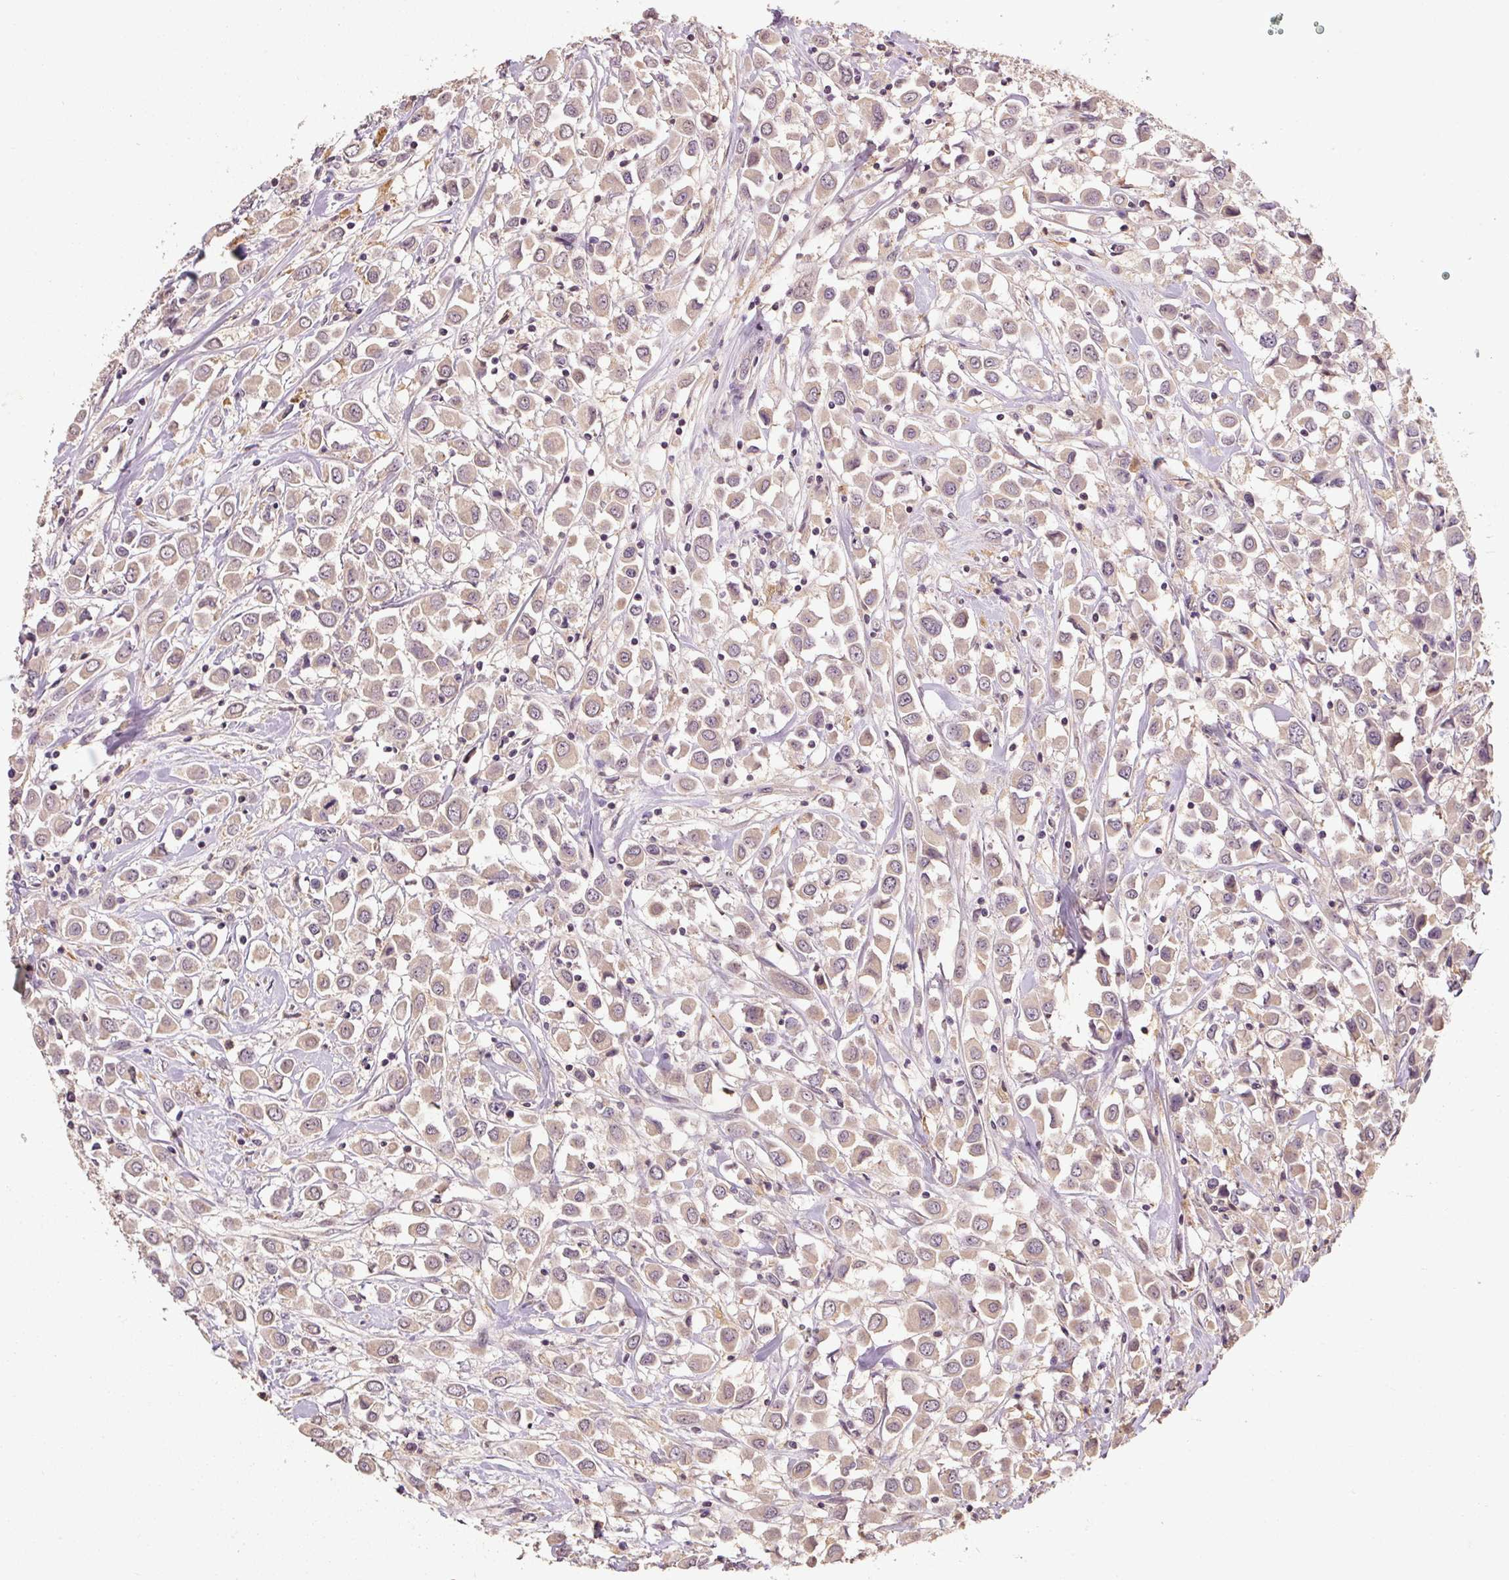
{"staining": {"intensity": "weak", "quantity": "25%-75%", "location": "cytoplasmic/membranous"}, "tissue": "breast cancer", "cell_type": "Tumor cells", "image_type": "cancer", "snomed": [{"axis": "morphology", "description": "Duct carcinoma"}, {"axis": "topography", "description": "Breast"}], "caption": "Breast infiltrating ductal carcinoma was stained to show a protein in brown. There is low levels of weak cytoplasmic/membranous expression in approximately 25%-75% of tumor cells. The staining was performed using DAB (3,3'-diaminobenzidine), with brown indicating positive protein expression. Nuclei are stained blue with hematoxylin.", "gene": "CFAP65", "patient": {"sex": "female", "age": 61}}